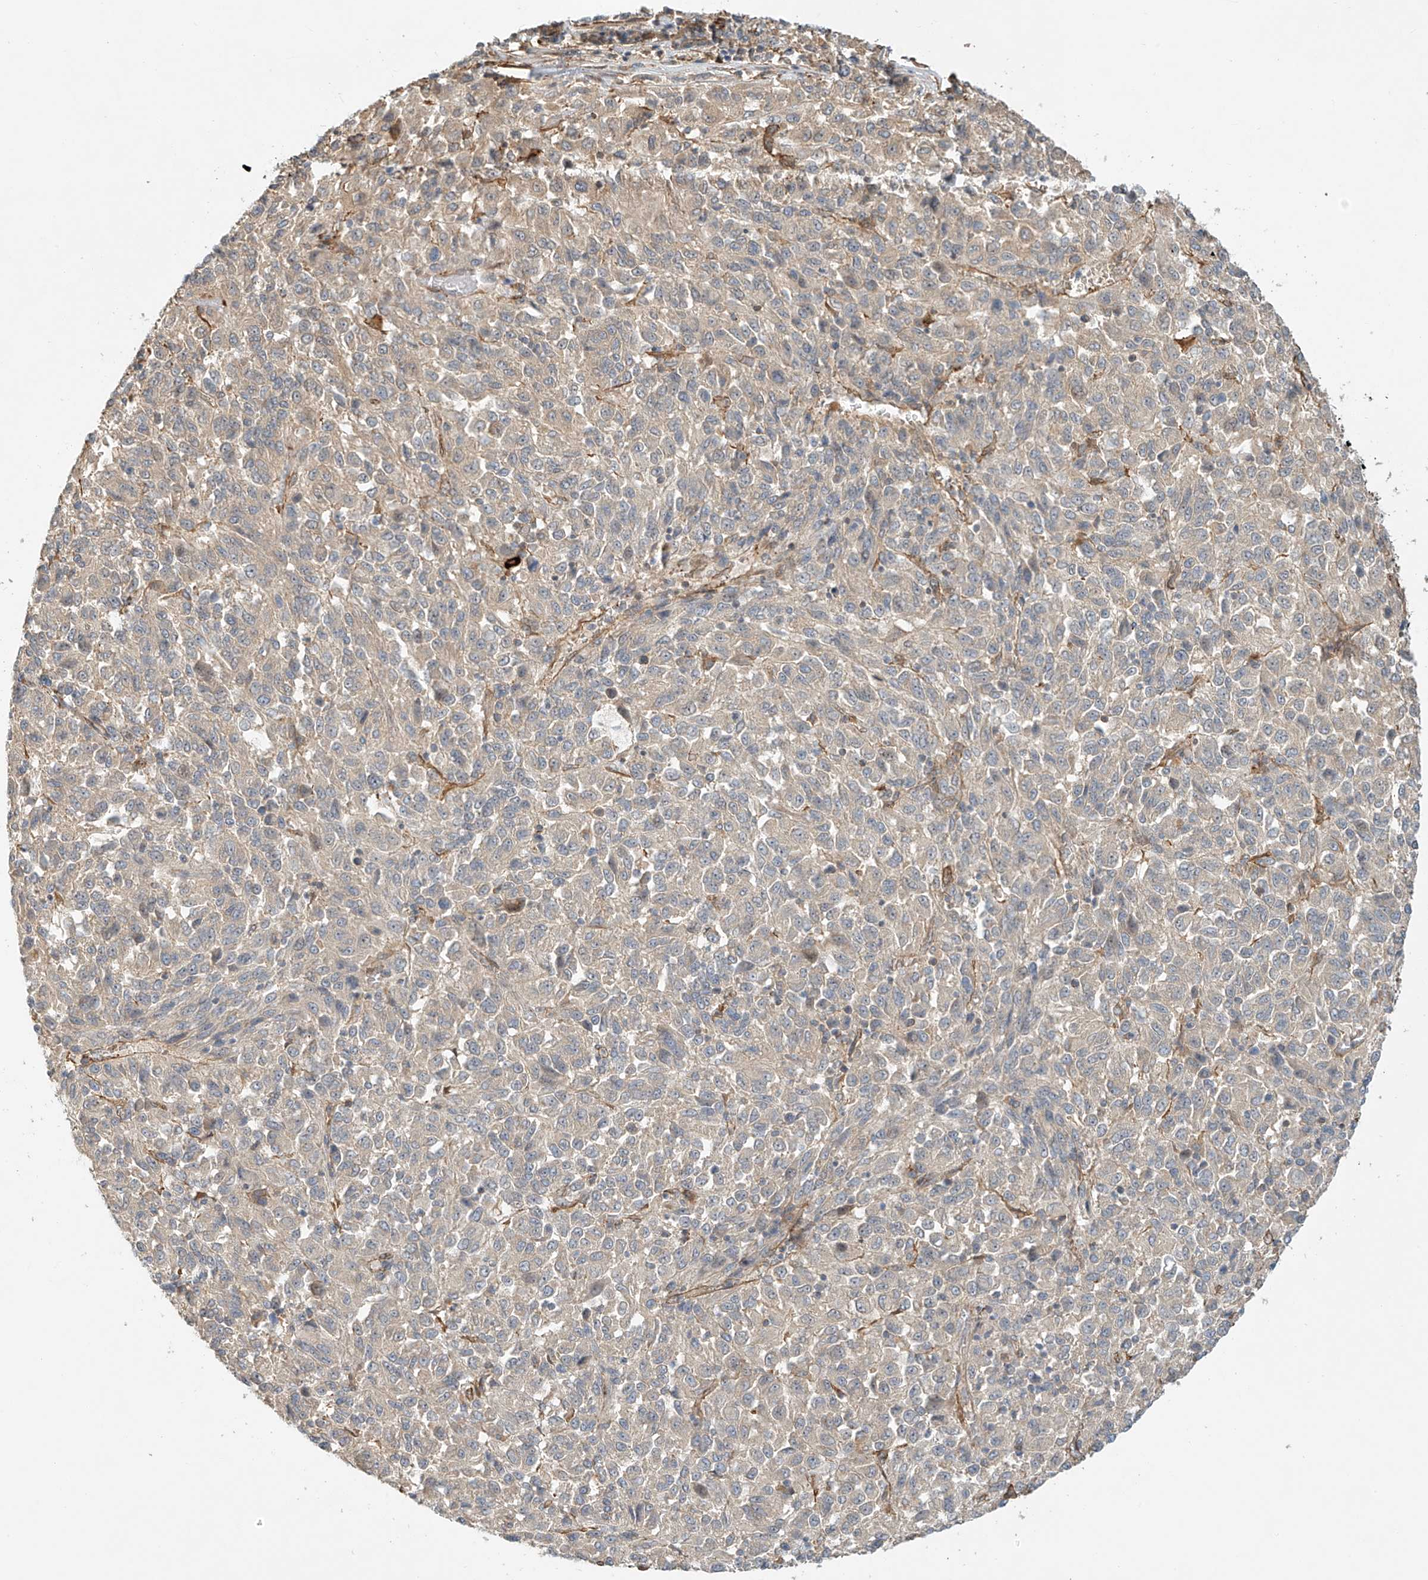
{"staining": {"intensity": "negative", "quantity": "none", "location": "none"}, "tissue": "melanoma", "cell_type": "Tumor cells", "image_type": "cancer", "snomed": [{"axis": "morphology", "description": "Malignant melanoma, Metastatic site"}, {"axis": "topography", "description": "Lung"}], "caption": "Tumor cells show no significant protein expression in melanoma.", "gene": "CSMD3", "patient": {"sex": "male", "age": 64}}